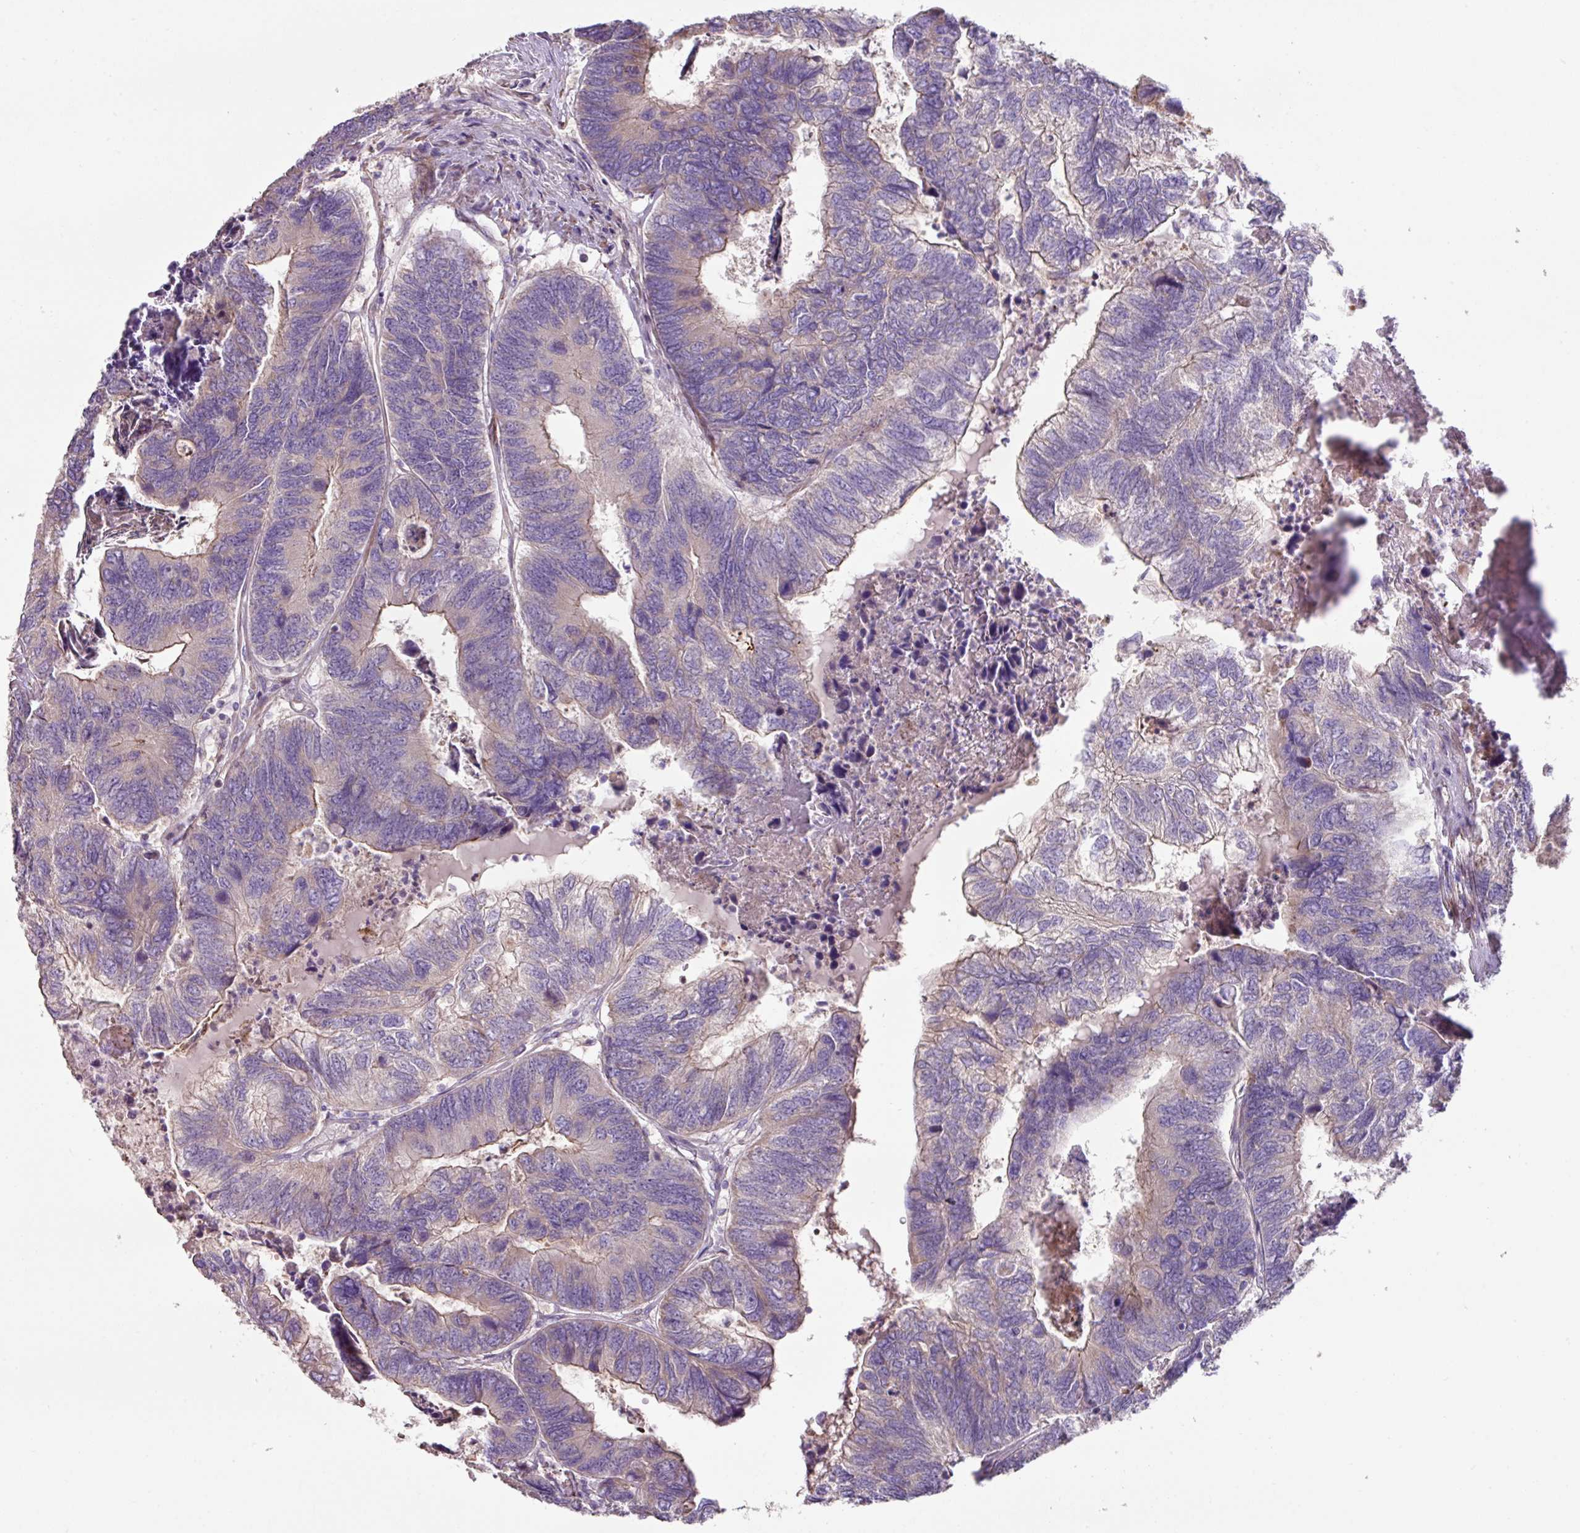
{"staining": {"intensity": "weak", "quantity": "<25%", "location": "cytoplasmic/membranous"}, "tissue": "colorectal cancer", "cell_type": "Tumor cells", "image_type": "cancer", "snomed": [{"axis": "morphology", "description": "Adenocarcinoma, NOS"}, {"axis": "topography", "description": "Colon"}], "caption": "Protein analysis of adenocarcinoma (colorectal) shows no significant staining in tumor cells.", "gene": "MRRF", "patient": {"sex": "female", "age": 67}}